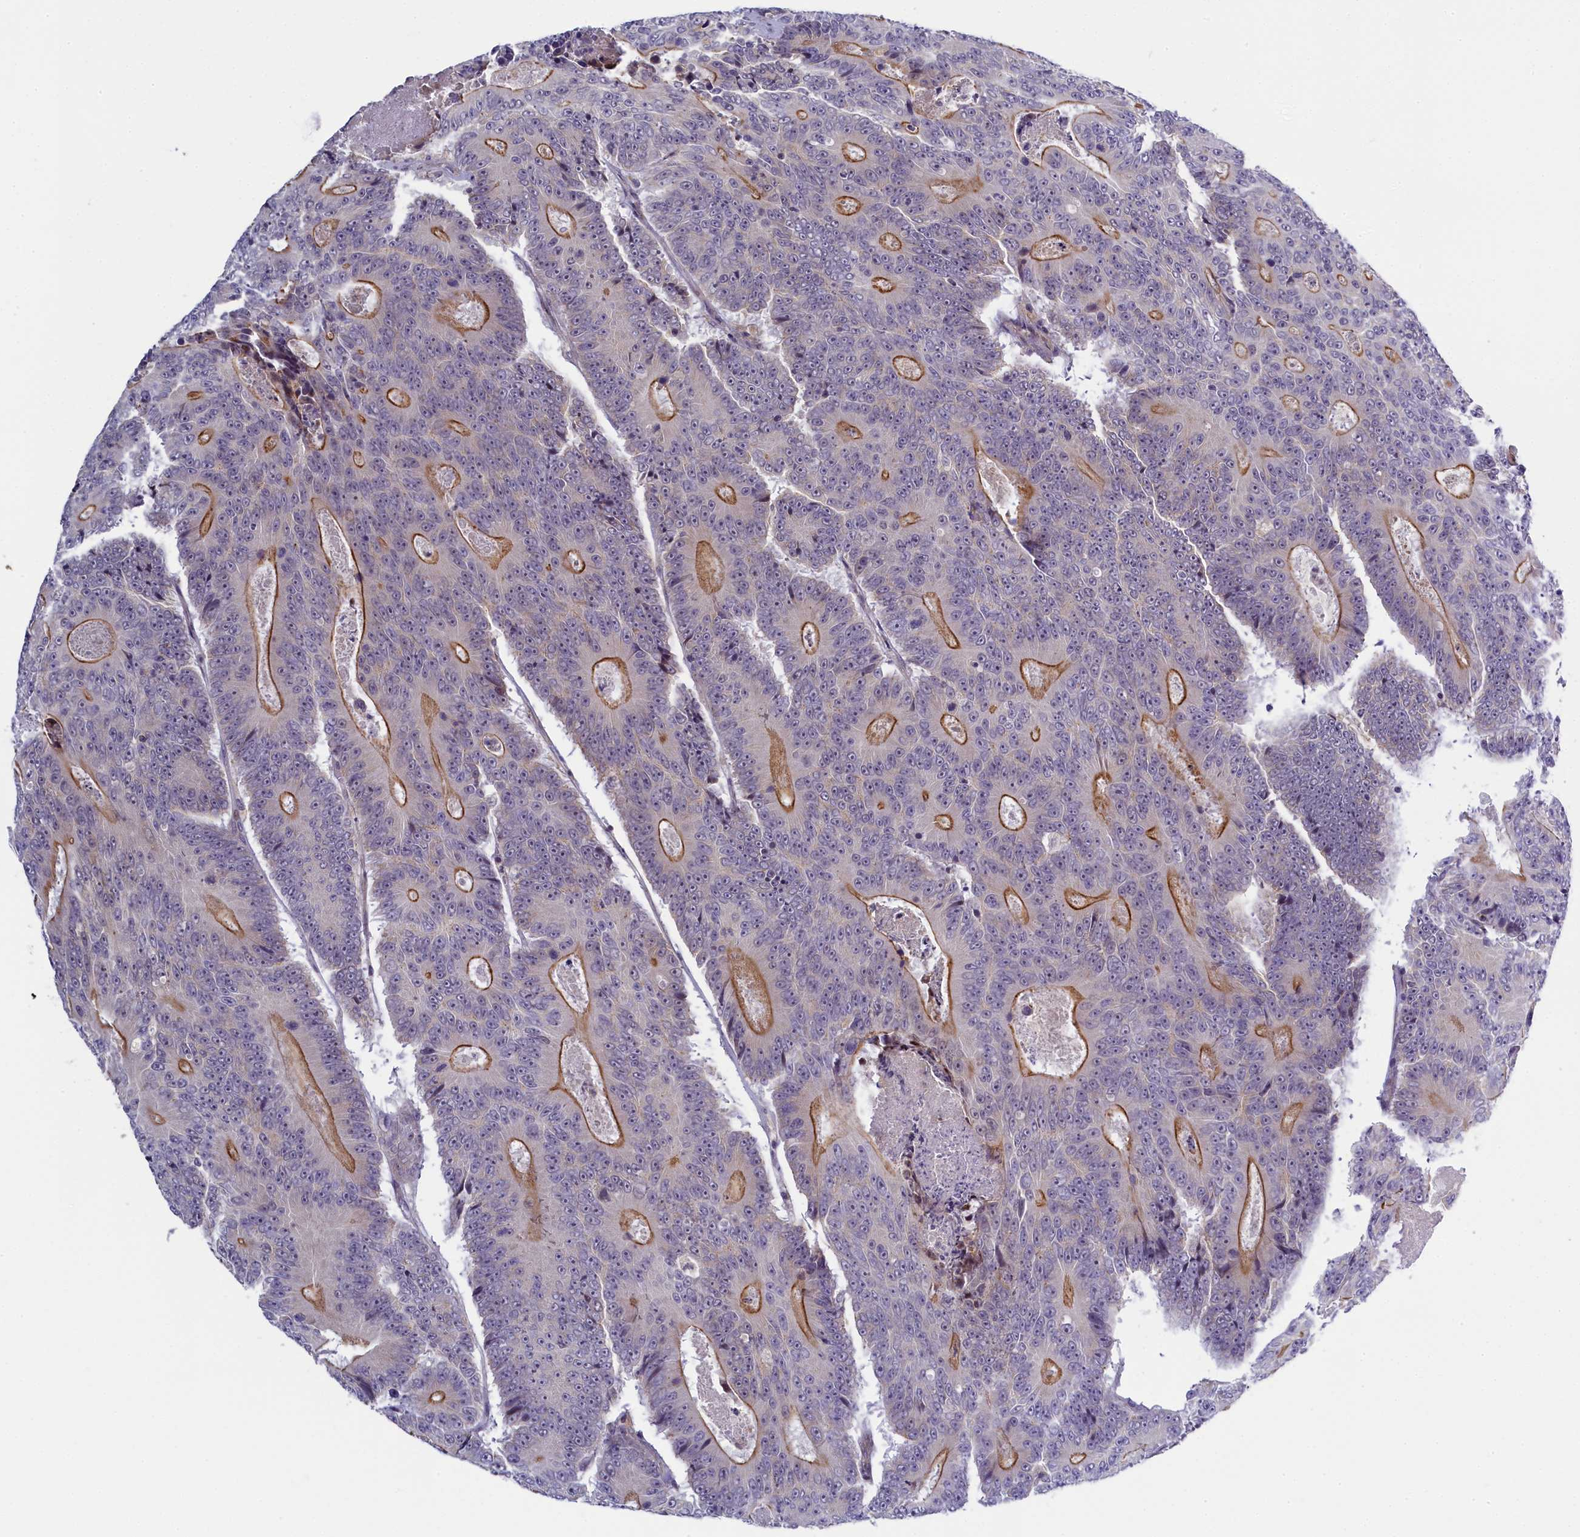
{"staining": {"intensity": "moderate", "quantity": "<25%", "location": "cytoplasmic/membranous"}, "tissue": "colorectal cancer", "cell_type": "Tumor cells", "image_type": "cancer", "snomed": [{"axis": "morphology", "description": "Adenocarcinoma, NOS"}, {"axis": "topography", "description": "Colon"}], "caption": "This is an image of IHC staining of colorectal adenocarcinoma, which shows moderate staining in the cytoplasmic/membranous of tumor cells.", "gene": "CCL23", "patient": {"sex": "male", "age": 83}}